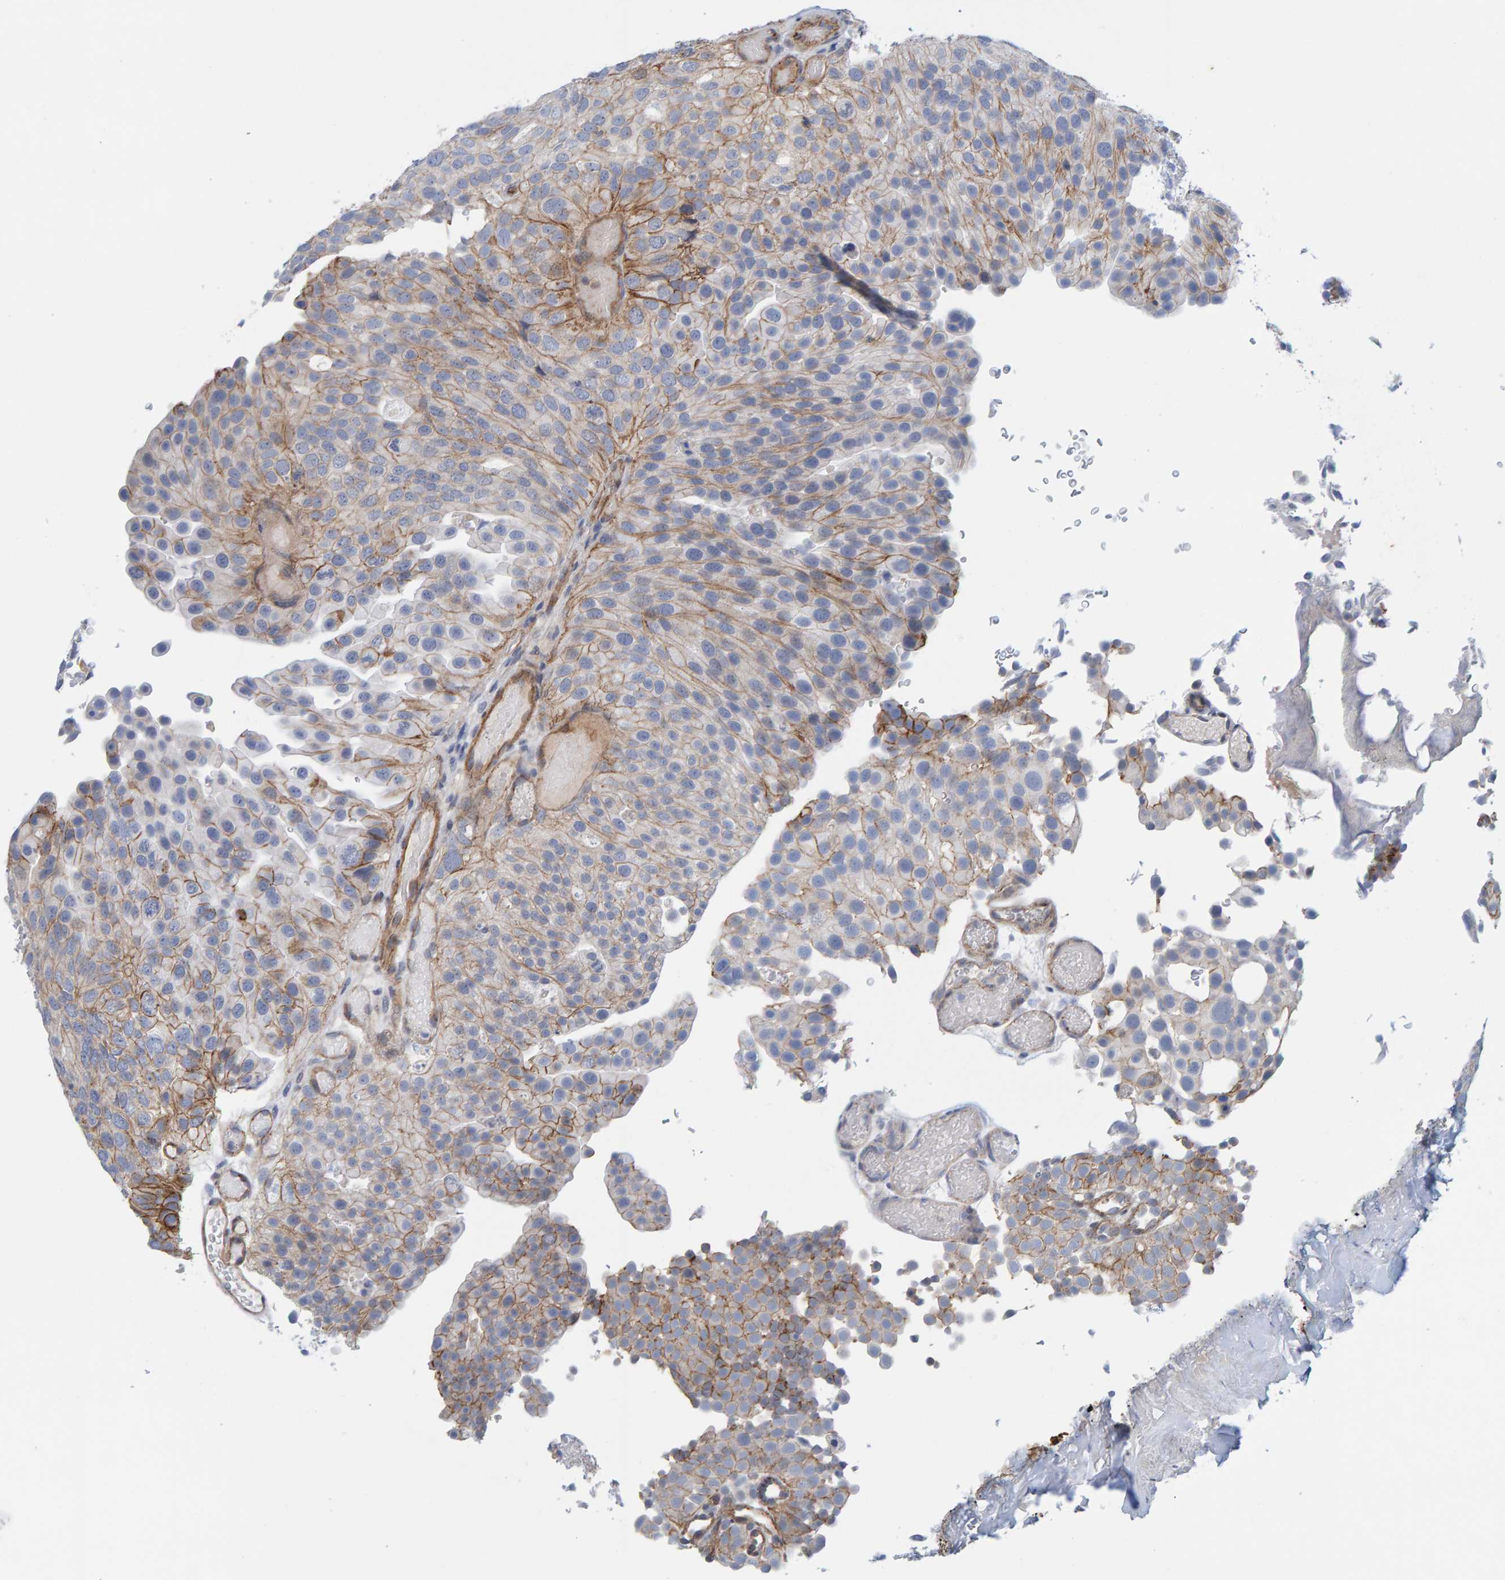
{"staining": {"intensity": "weak", "quantity": "<25%", "location": "cytoplasmic/membranous"}, "tissue": "urothelial cancer", "cell_type": "Tumor cells", "image_type": "cancer", "snomed": [{"axis": "morphology", "description": "Urothelial carcinoma, Low grade"}, {"axis": "topography", "description": "Urinary bladder"}], "caption": "There is no significant staining in tumor cells of urothelial cancer. (Stains: DAB immunohistochemistry (IHC) with hematoxylin counter stain, Microscopy: brightfield microscopy at high magnification).", "gene": "KRBA2", "patient": {"sex": "male", "age": 78}}